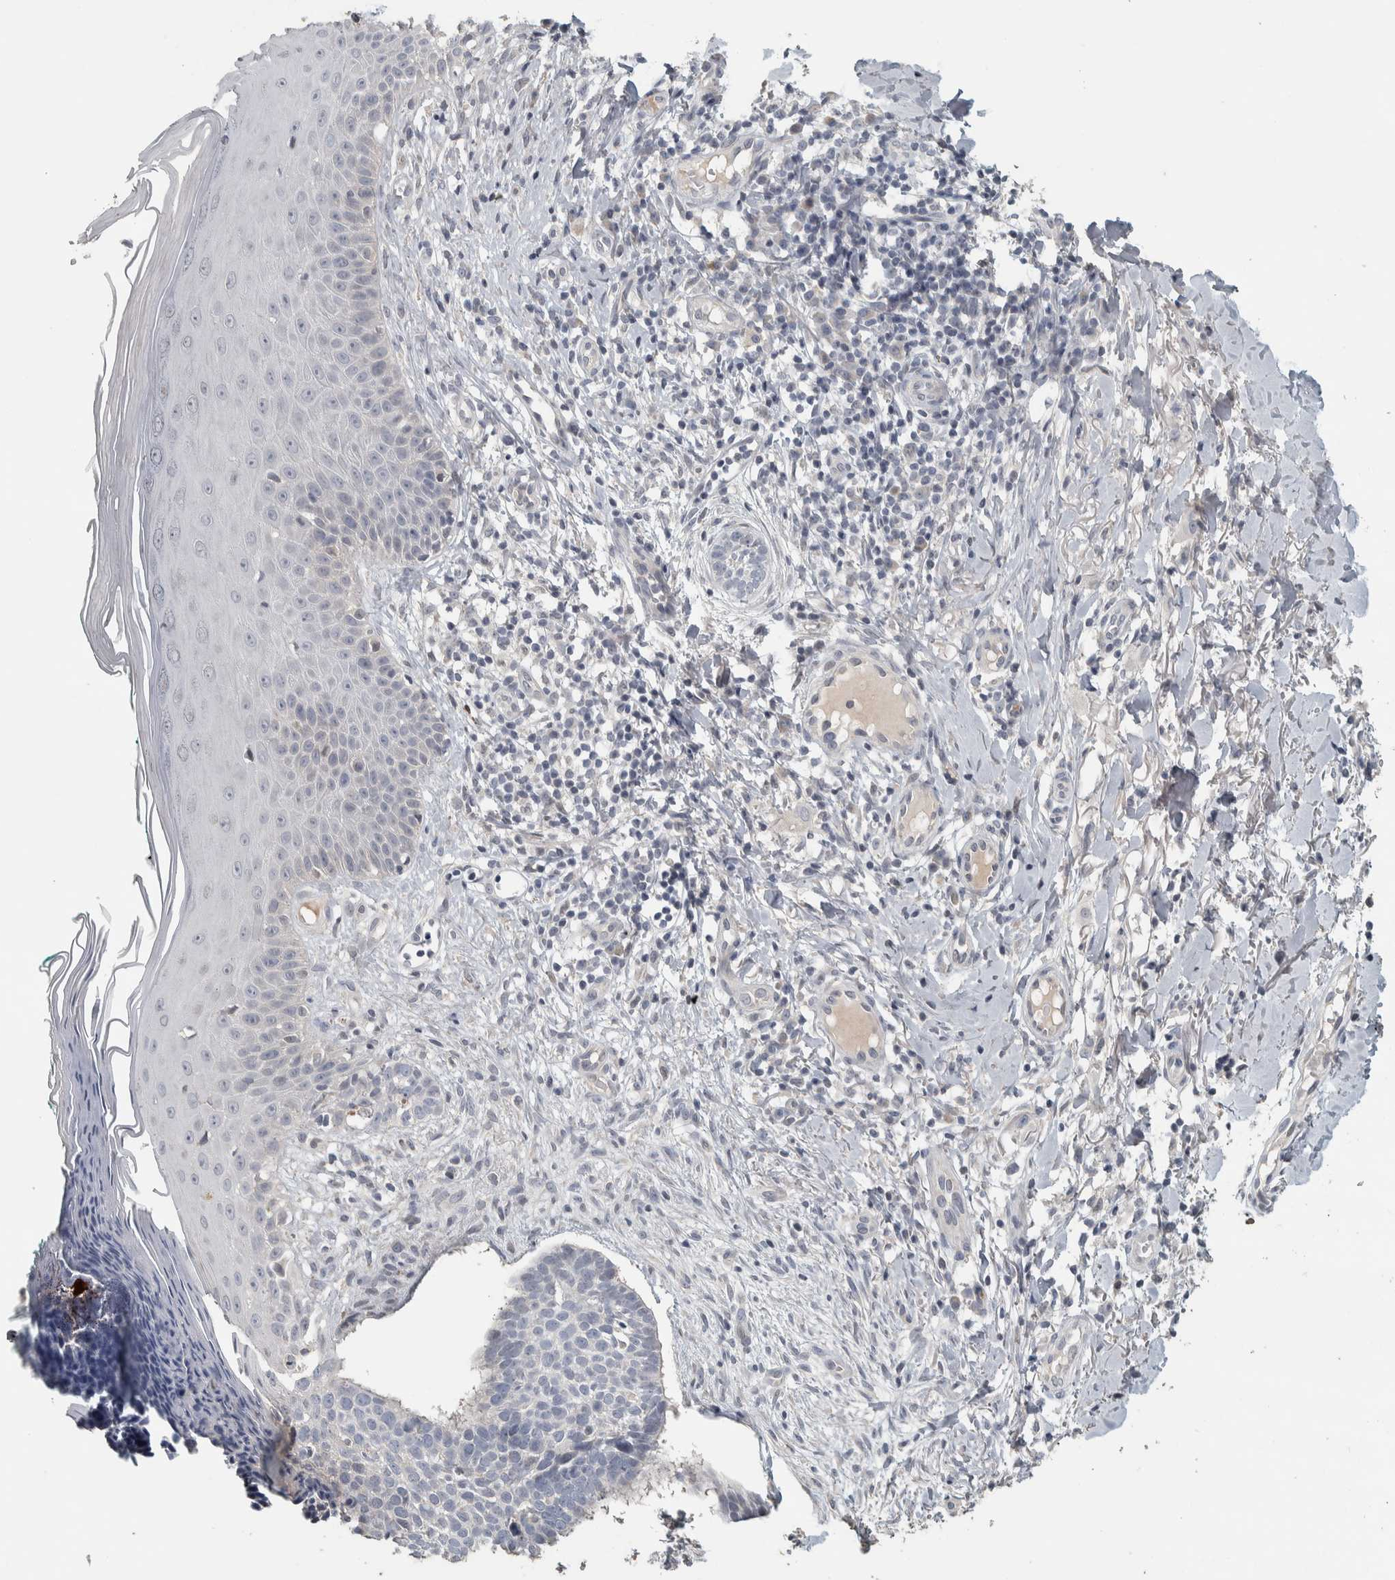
{"staining": {"intensity": "negative", "quantity": "none", "location": "none"}, "tissue": "skin cancer", "cell_type": "Tumor cells", "image_type": "cancer", "snomed": [{"axis": "morphology", "description": "Normal tissue, NOS"}, {"axis": "morphology", "description": "Basal cell carcinoma"}, {"axis": "topography", "description": "Skin"}], "caption": "Human skin cancer stained for a protein using immunohistochemistry (IHC) demonstrates no staining in tumor cells.", "gene": "NECAB1", "patient": {"sex": "male", "age": 67}}